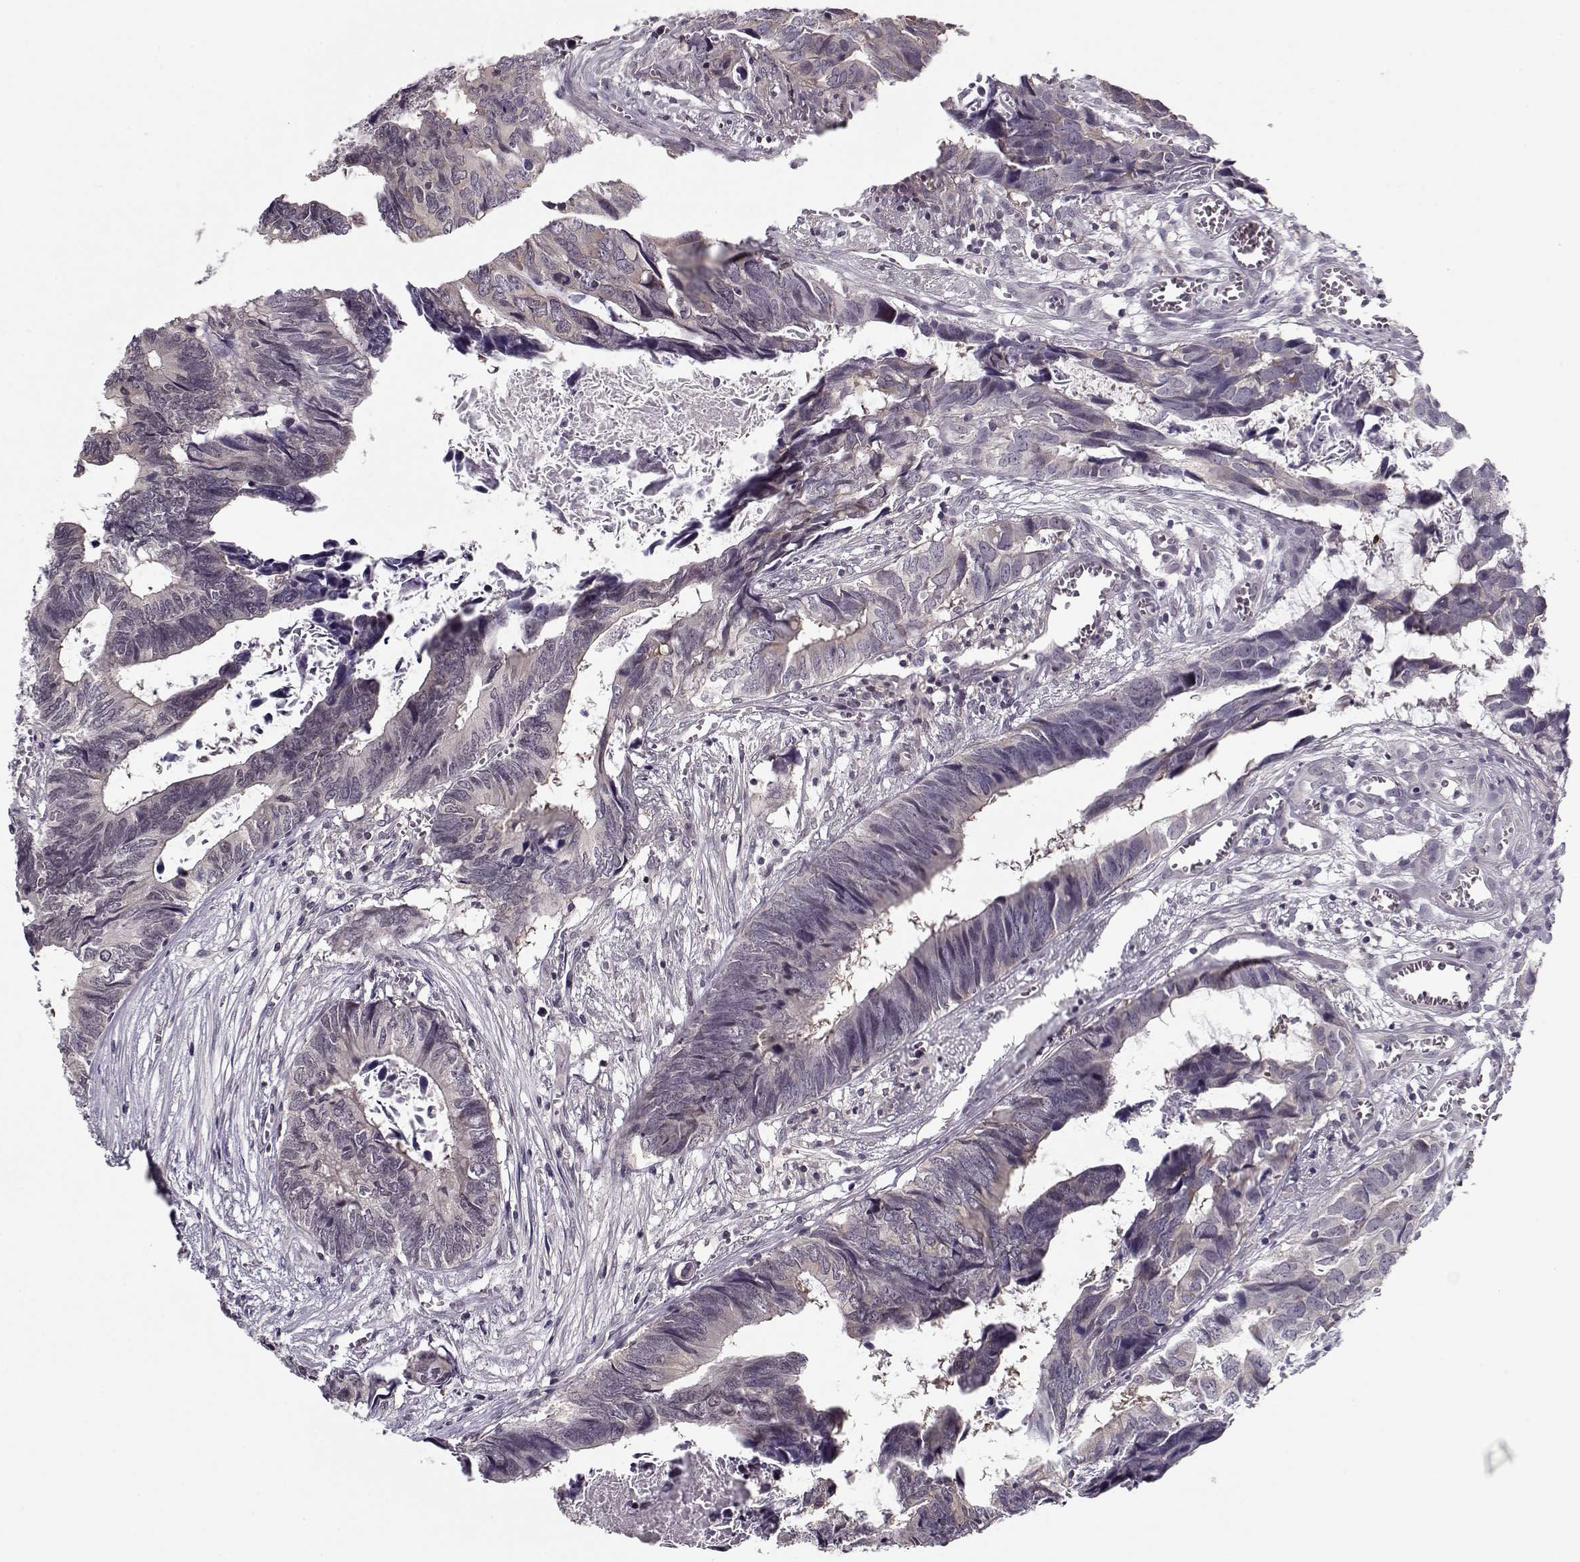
{"staining": {"intensity": "negative", "quantity": "none", "location": "none"}, "tissue": "colorectal cancer", "cell_type": "Tumor cells", "image_type": "cancer", "snomed": [{"axis": "morphology", "description": "Adenocarcinoma, NOS"}, {"axis": "topography", "description": "Colon"}], "caption": "Colorectal cancer (adenocarcinoma) was stained to show a protein in brown. There is no significant expression in tumor cells.", "gene": "TESPA1", "patient": {"sex": "female", "age": 82}}